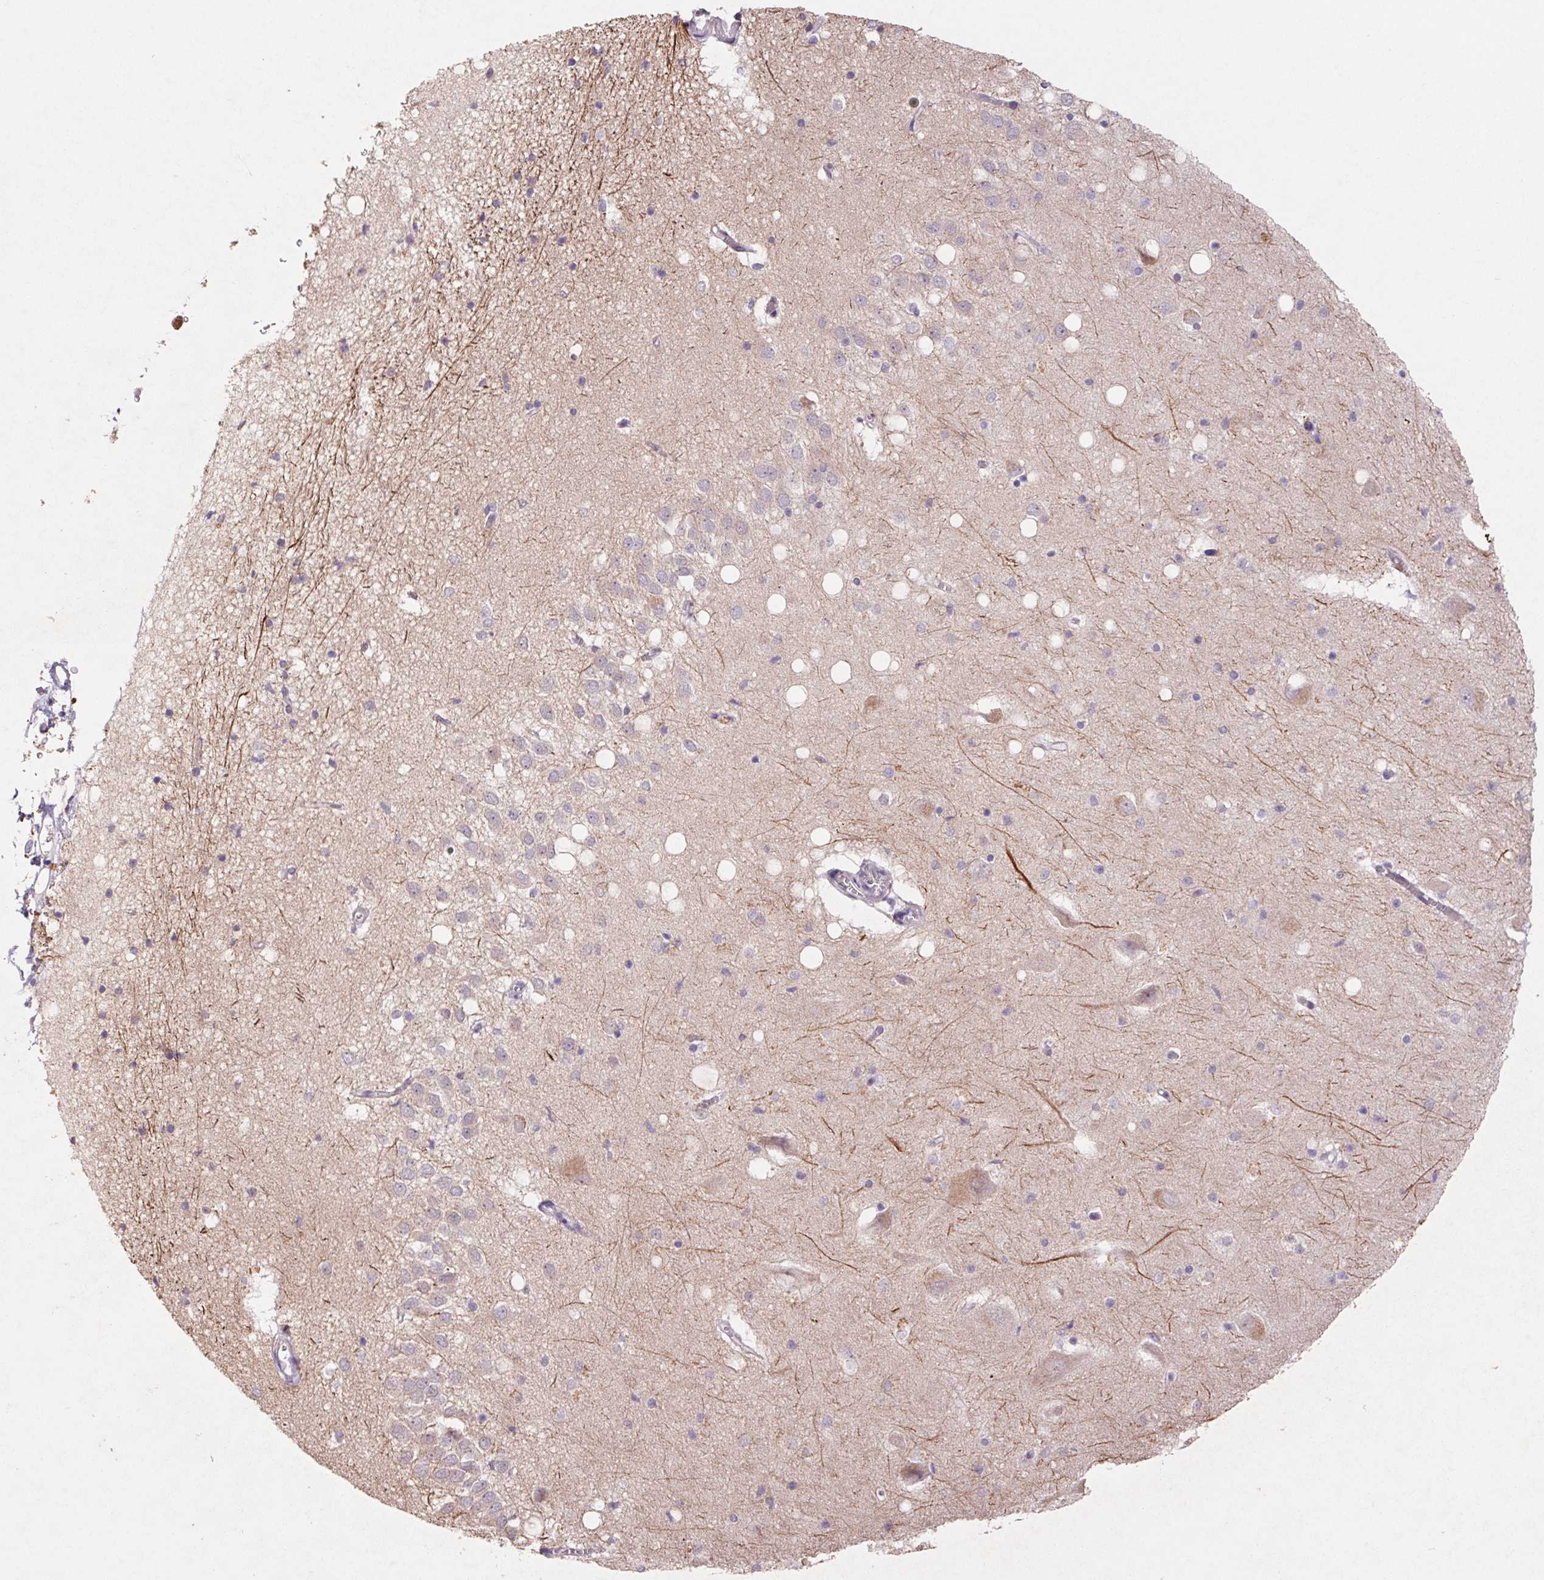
{"staining": {"intensity": "negative", "quantity": "none", "location": "none"}, "tissue": "hippocampus", "cell_type": "Glial cells", "image_type": "normal", "snomed": [{"axis": "morphology", "description": "Normal tissue, NOS"}, {"axis": "topography", "description": "Hippocampus"}], "caption": "This is a histopathology image of immunohistochemistry staining of unremarkable hippocampus, which shows no staining in glial cells.", "gene": "GRM2", "patient": {"sex": "male", "age": 58}}